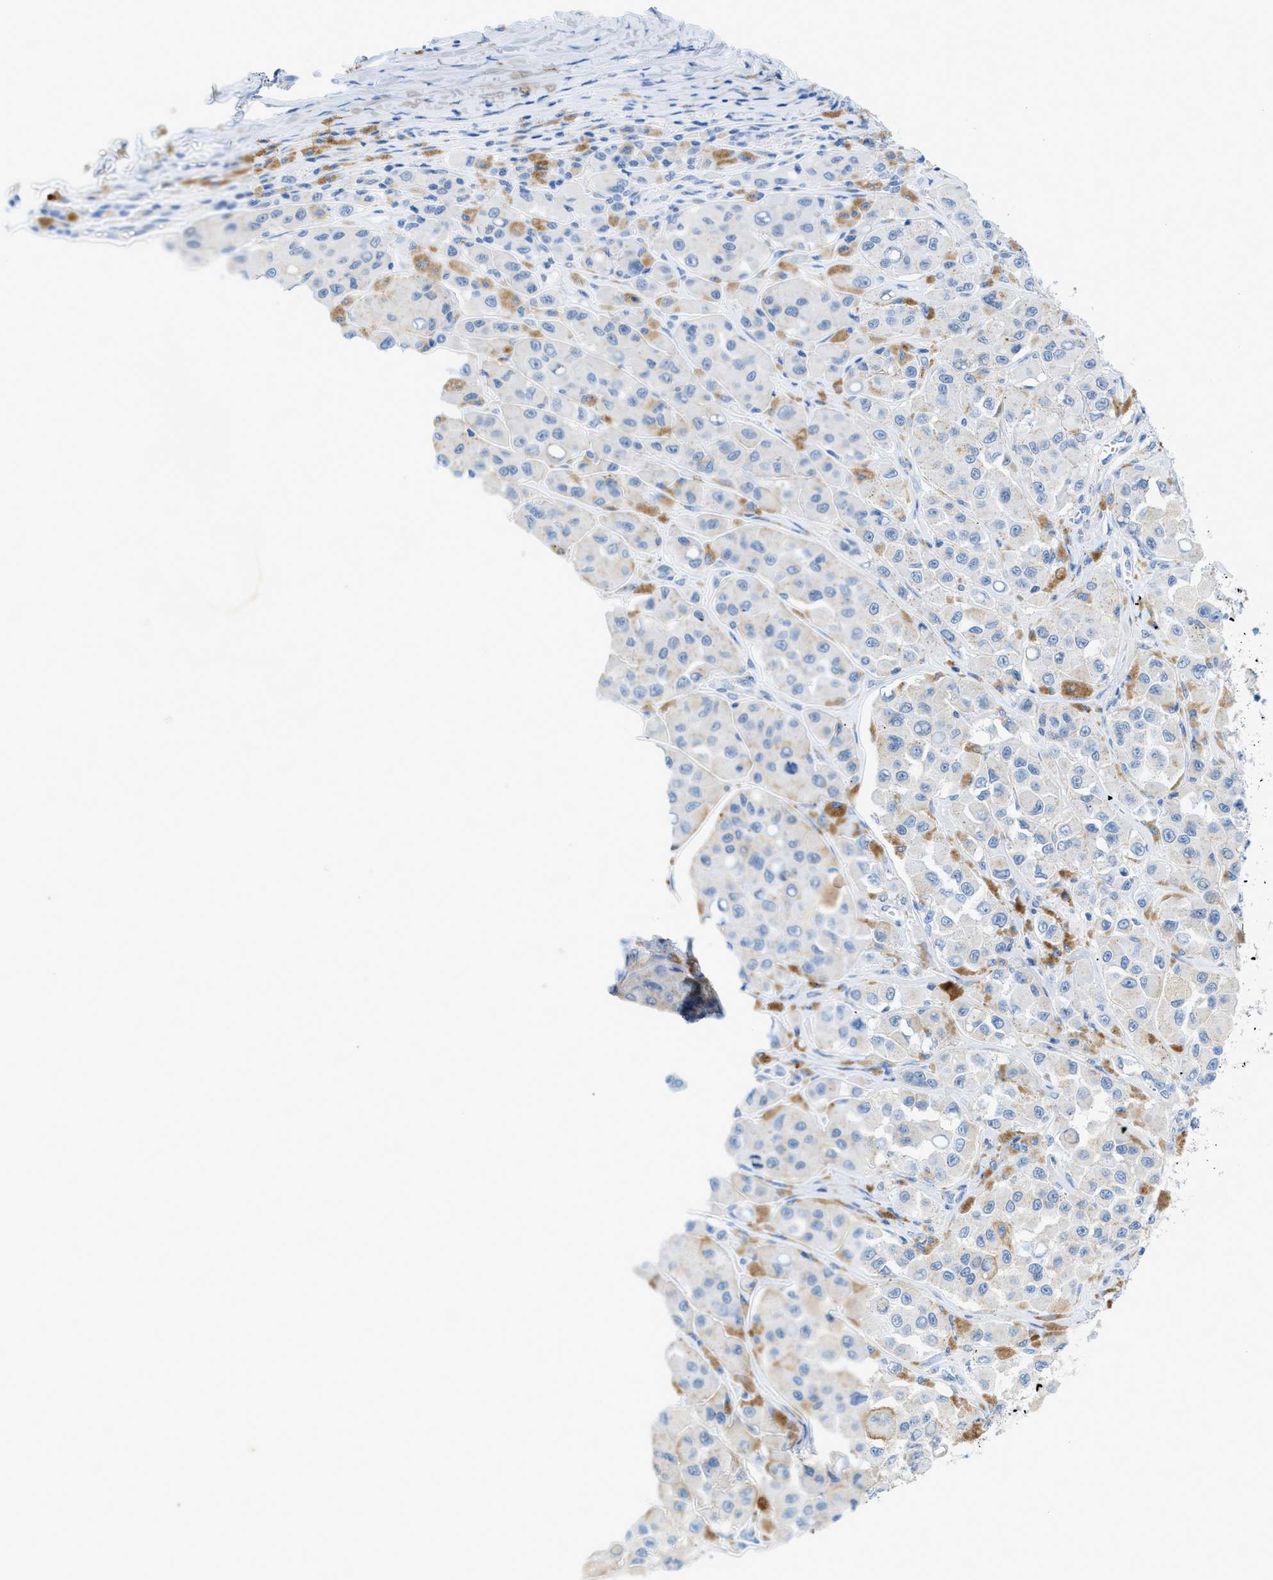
{"staining": {"intensity": "negative", "quantity": "none", "location": "none"}, "tissue": "melanoma", "cell_type": "Tumor cells", "image_type": "cancer", "snomed": [{"axis": "morphology", "description": "Malignant melanoma, NOS"}, {"axis": "topography", "description": "Skin"}], "caption": "A photomicrograph of melanoma stained for a protein demonstrates no brown staining in tumor cells. (DAB (3,3'-diaminobenzidine) immunohistochemistry visualized using brightfield microscopy, high magnification).", "gene": "FDCSP", "patient": {"sex": "male", "age": 84}}